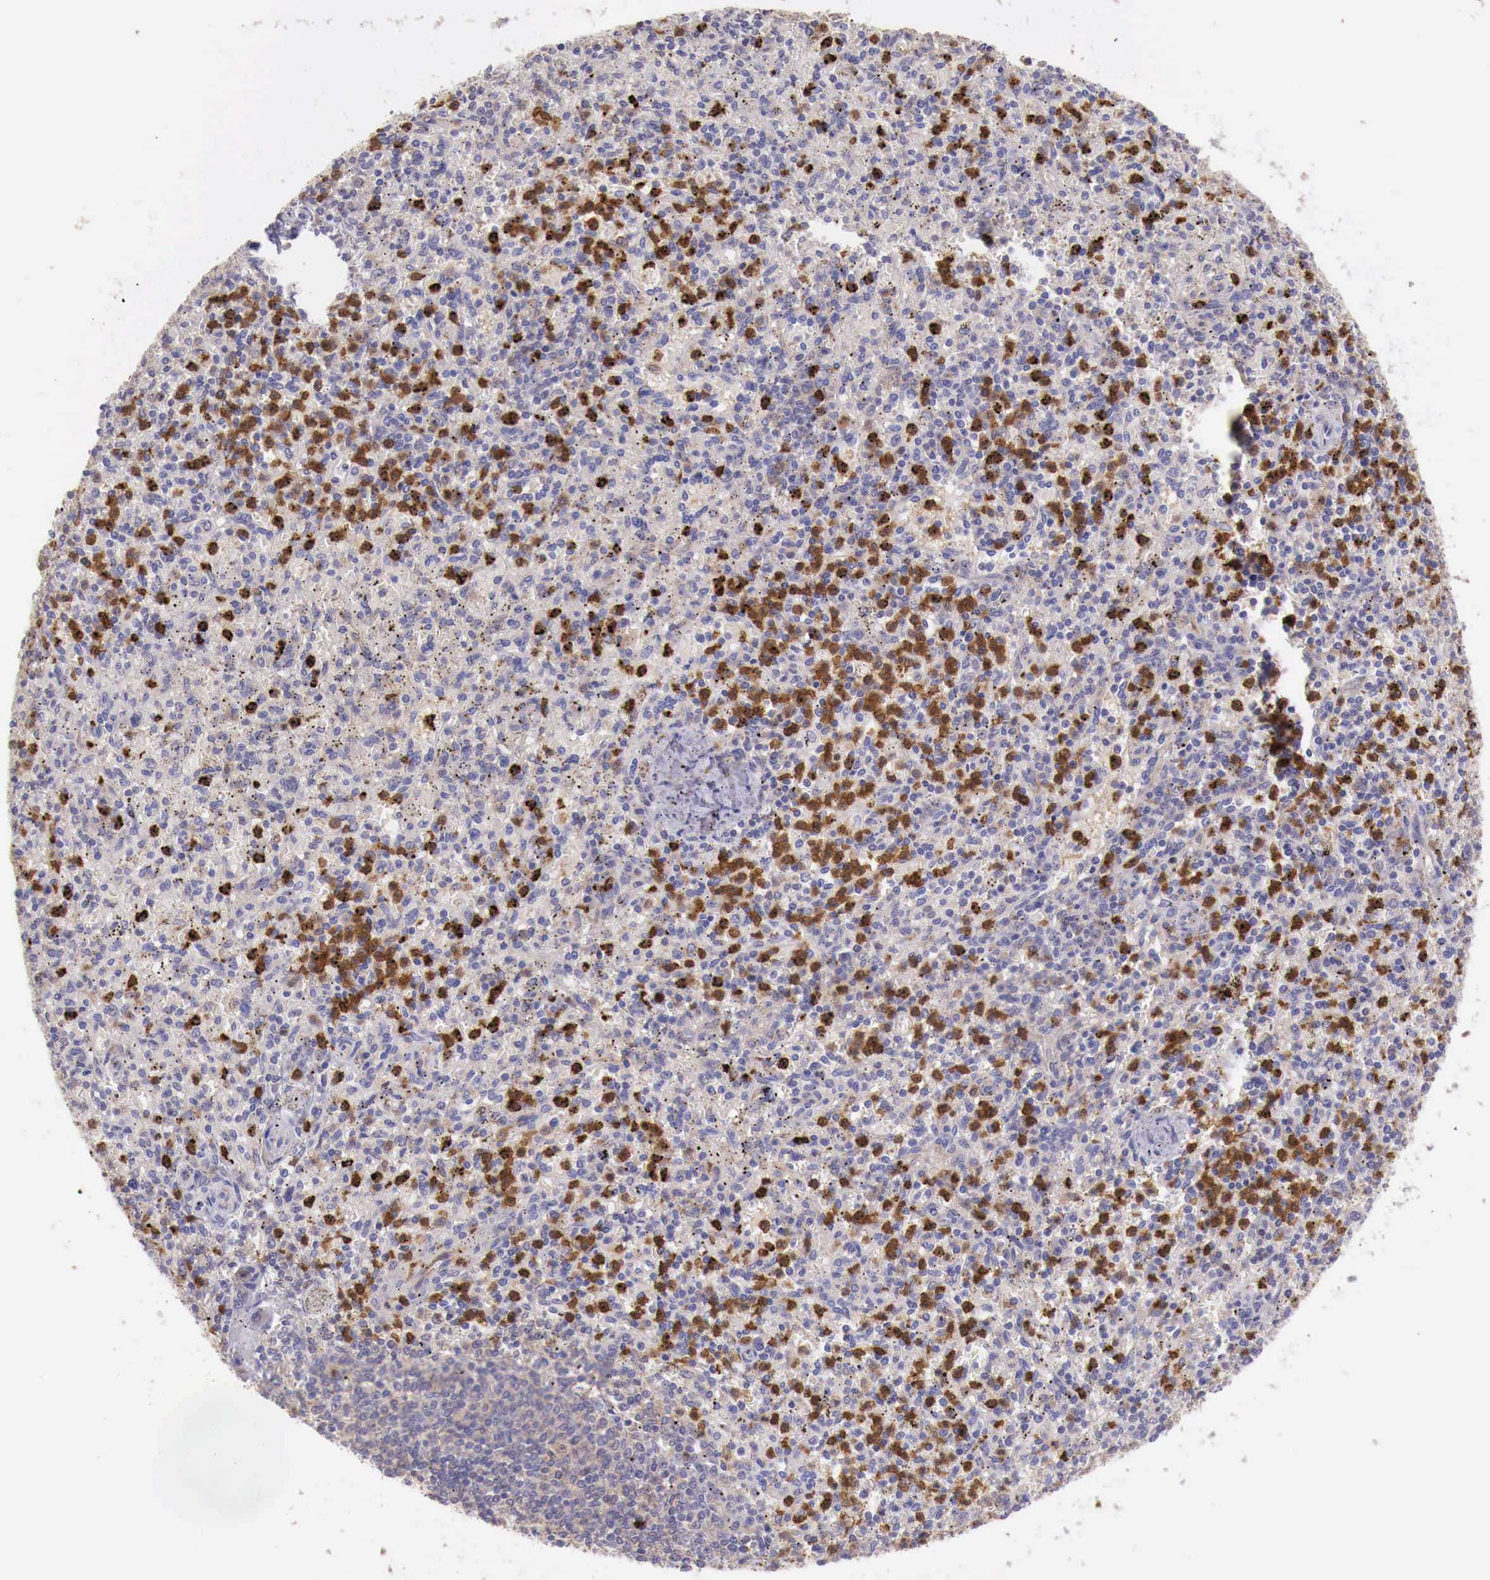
{"staining": {"intensity": "strong", "quantity": "25%-75%", "location": "cytoplasmic/membranous,nuclear"}, "tissue": "spleen", "cell_type": "Cells in red pulp", "image_type": "normal", "snomed": [{"axis": "morphology", "description": "Normal tissue, NOS"}, {"axis": "topography", "description": "Spleen"}], "caption": "Protein analysis of benign spleen displays strong cytoplasmic/membranous,nuclear expression in approximately 25%-75% of cells in red pulp.", "gene": "GAB2", "patient": {"sex": "male", "age": 72}}